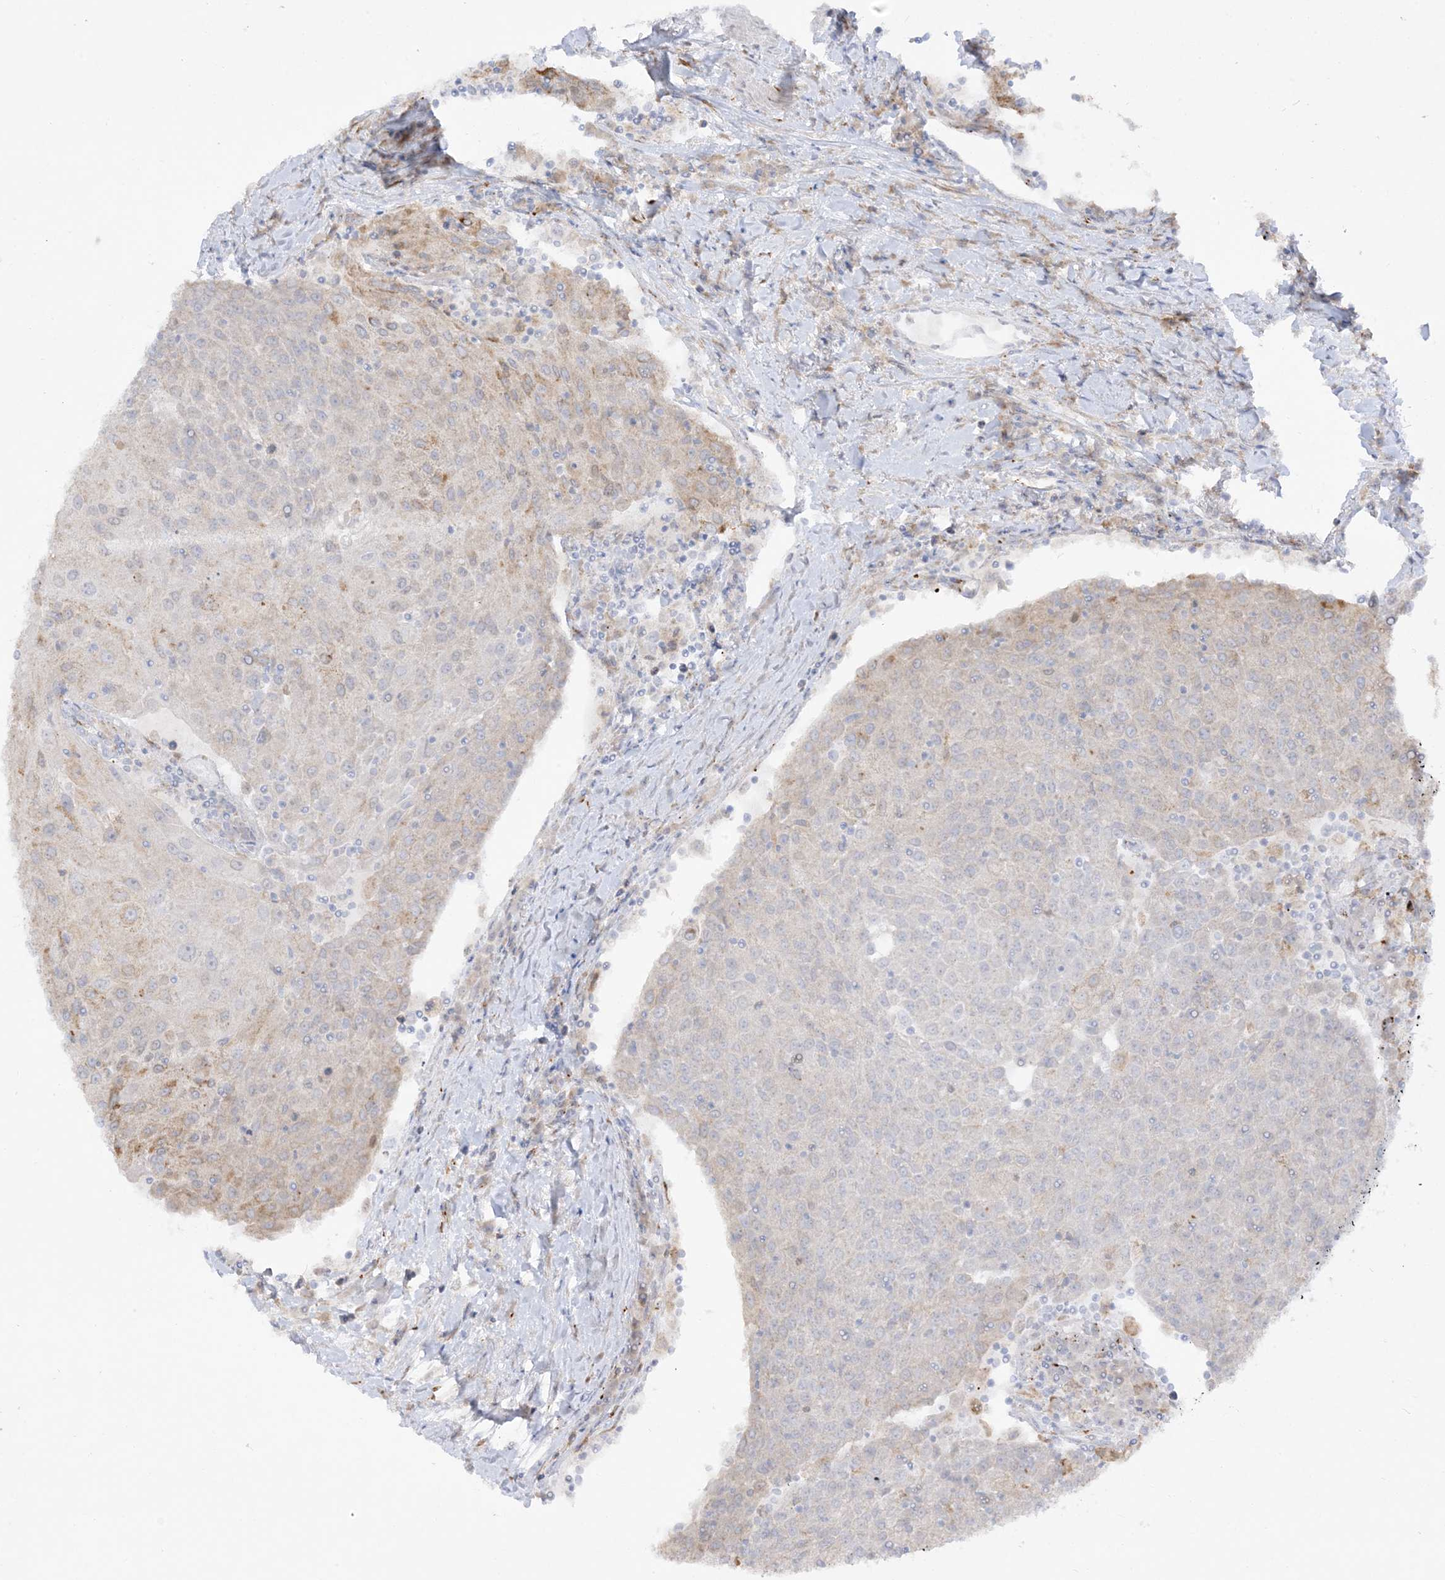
{"staining": {"intensity": "weak", "quantity": "<25%", "location": "cytoplasmic/membranous"}, "tissue": "urothelial cancer", "cell_type": "Tumor cells", "image_type": "cancer", "snomed": [{"axis": "morphology", "description": "Urothelial carcinoma, High grade"}, {"axis": "topography", "description": "Urinary bladder"}], "caption": "Immunohistochemistry photomicrograph of neoplastic tissue: urothelial cancer stained with DAB reveals no significant protein positivity in tumor cells. Nuclei are stained in blue.", "gene": "LOXL3", "patient": {"sex": "female", "age": 85}}